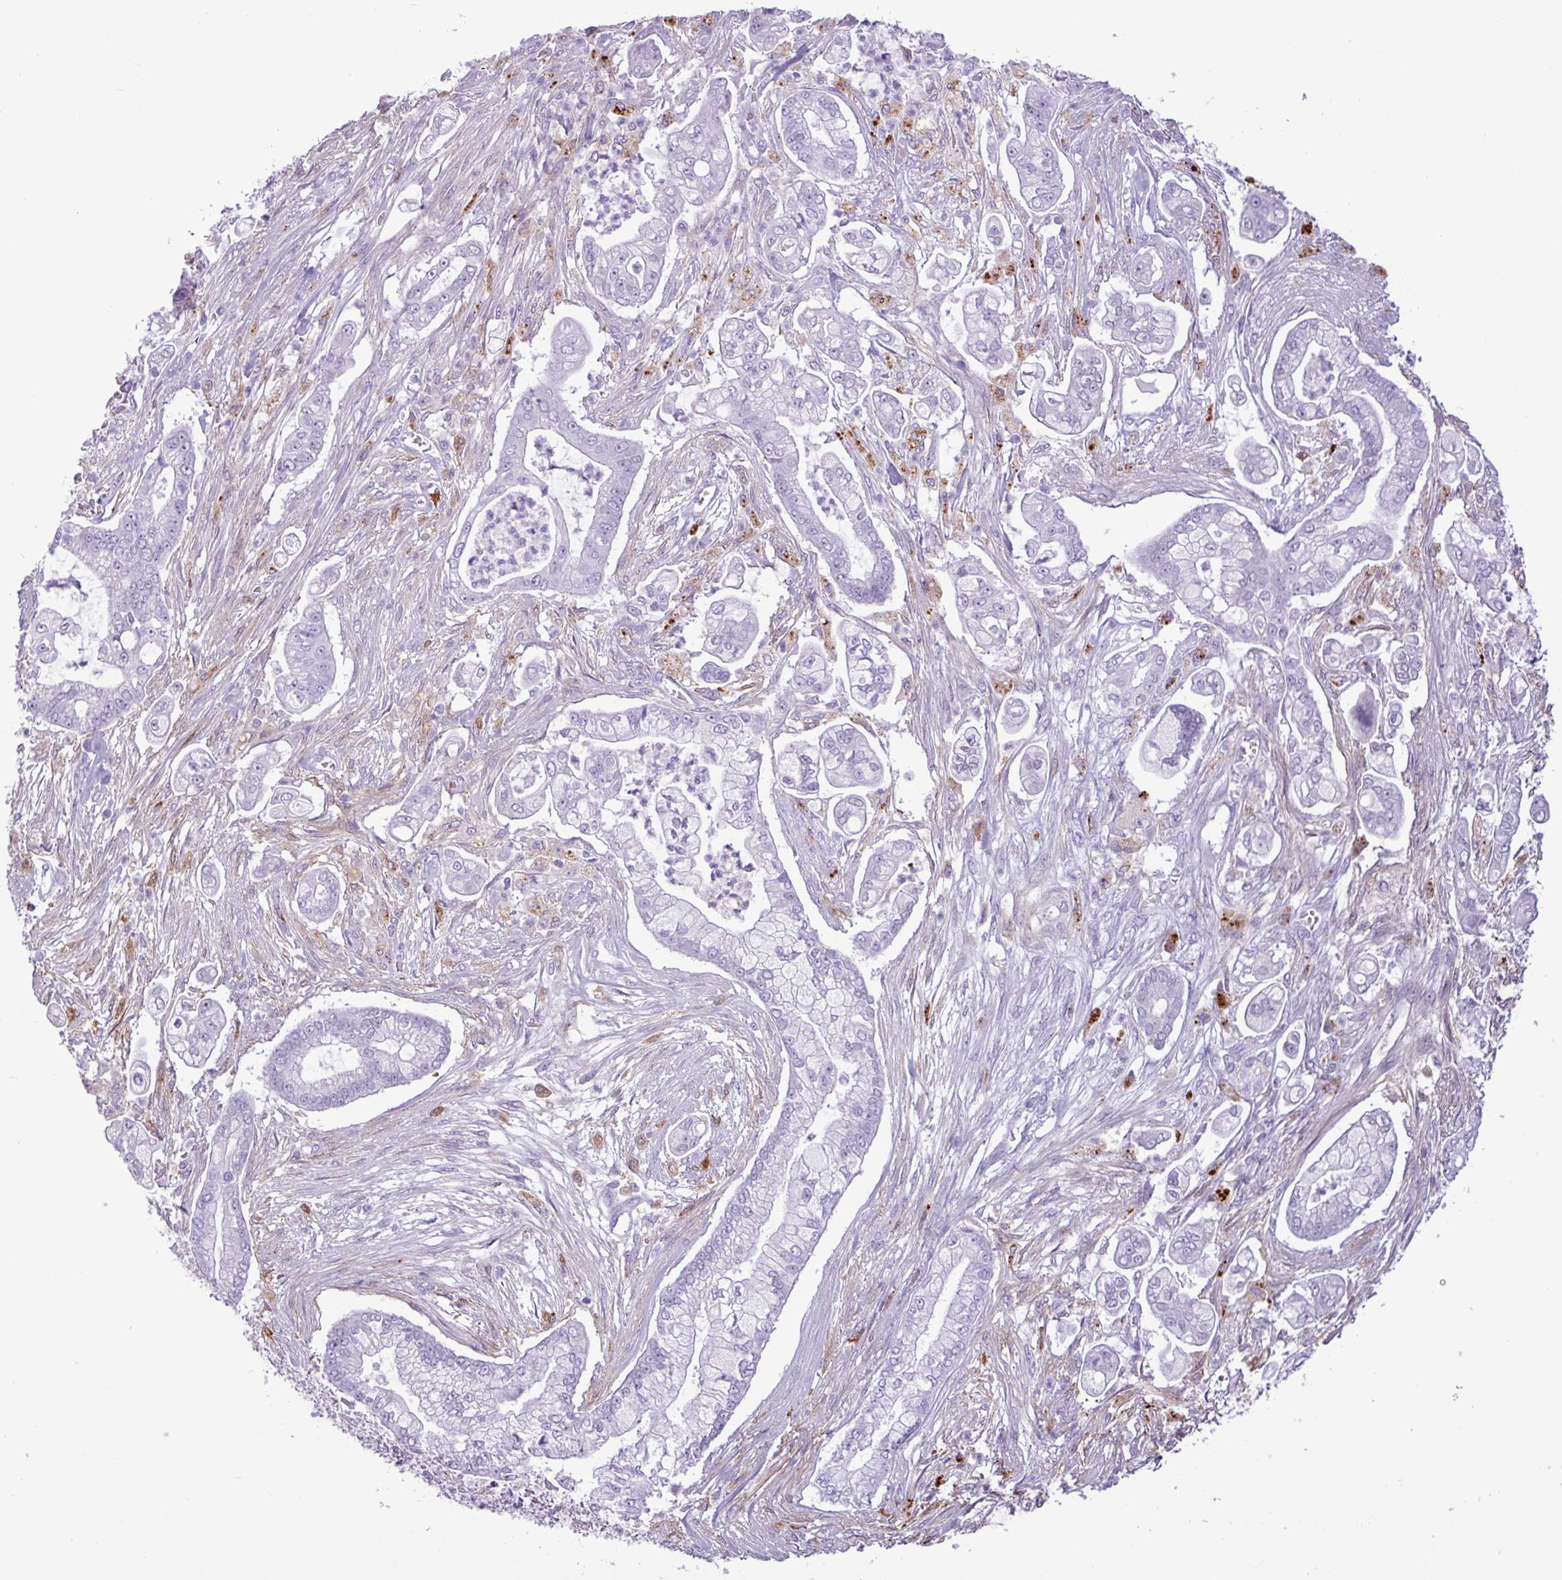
{"staining": {"intensity": "negative", "quantity": "none", "location": "none"}, "tissue": "pancreatic cancer", "cell_type": "Tumor cells", "image_type": "cancer", "snomed": [{"axis": "morphology", "description": "Adenocarcinoma, NOS"}, {"axis": "topography", "description": "Pancreas"}], "caption": "Protein analysis of pancreatic adenocarcinoma shows no significant positivity in tumor cells. Nuclei are stained in blue.", "gene": "TMEM200C", "patient": {"sex": "female", "age": 69}}